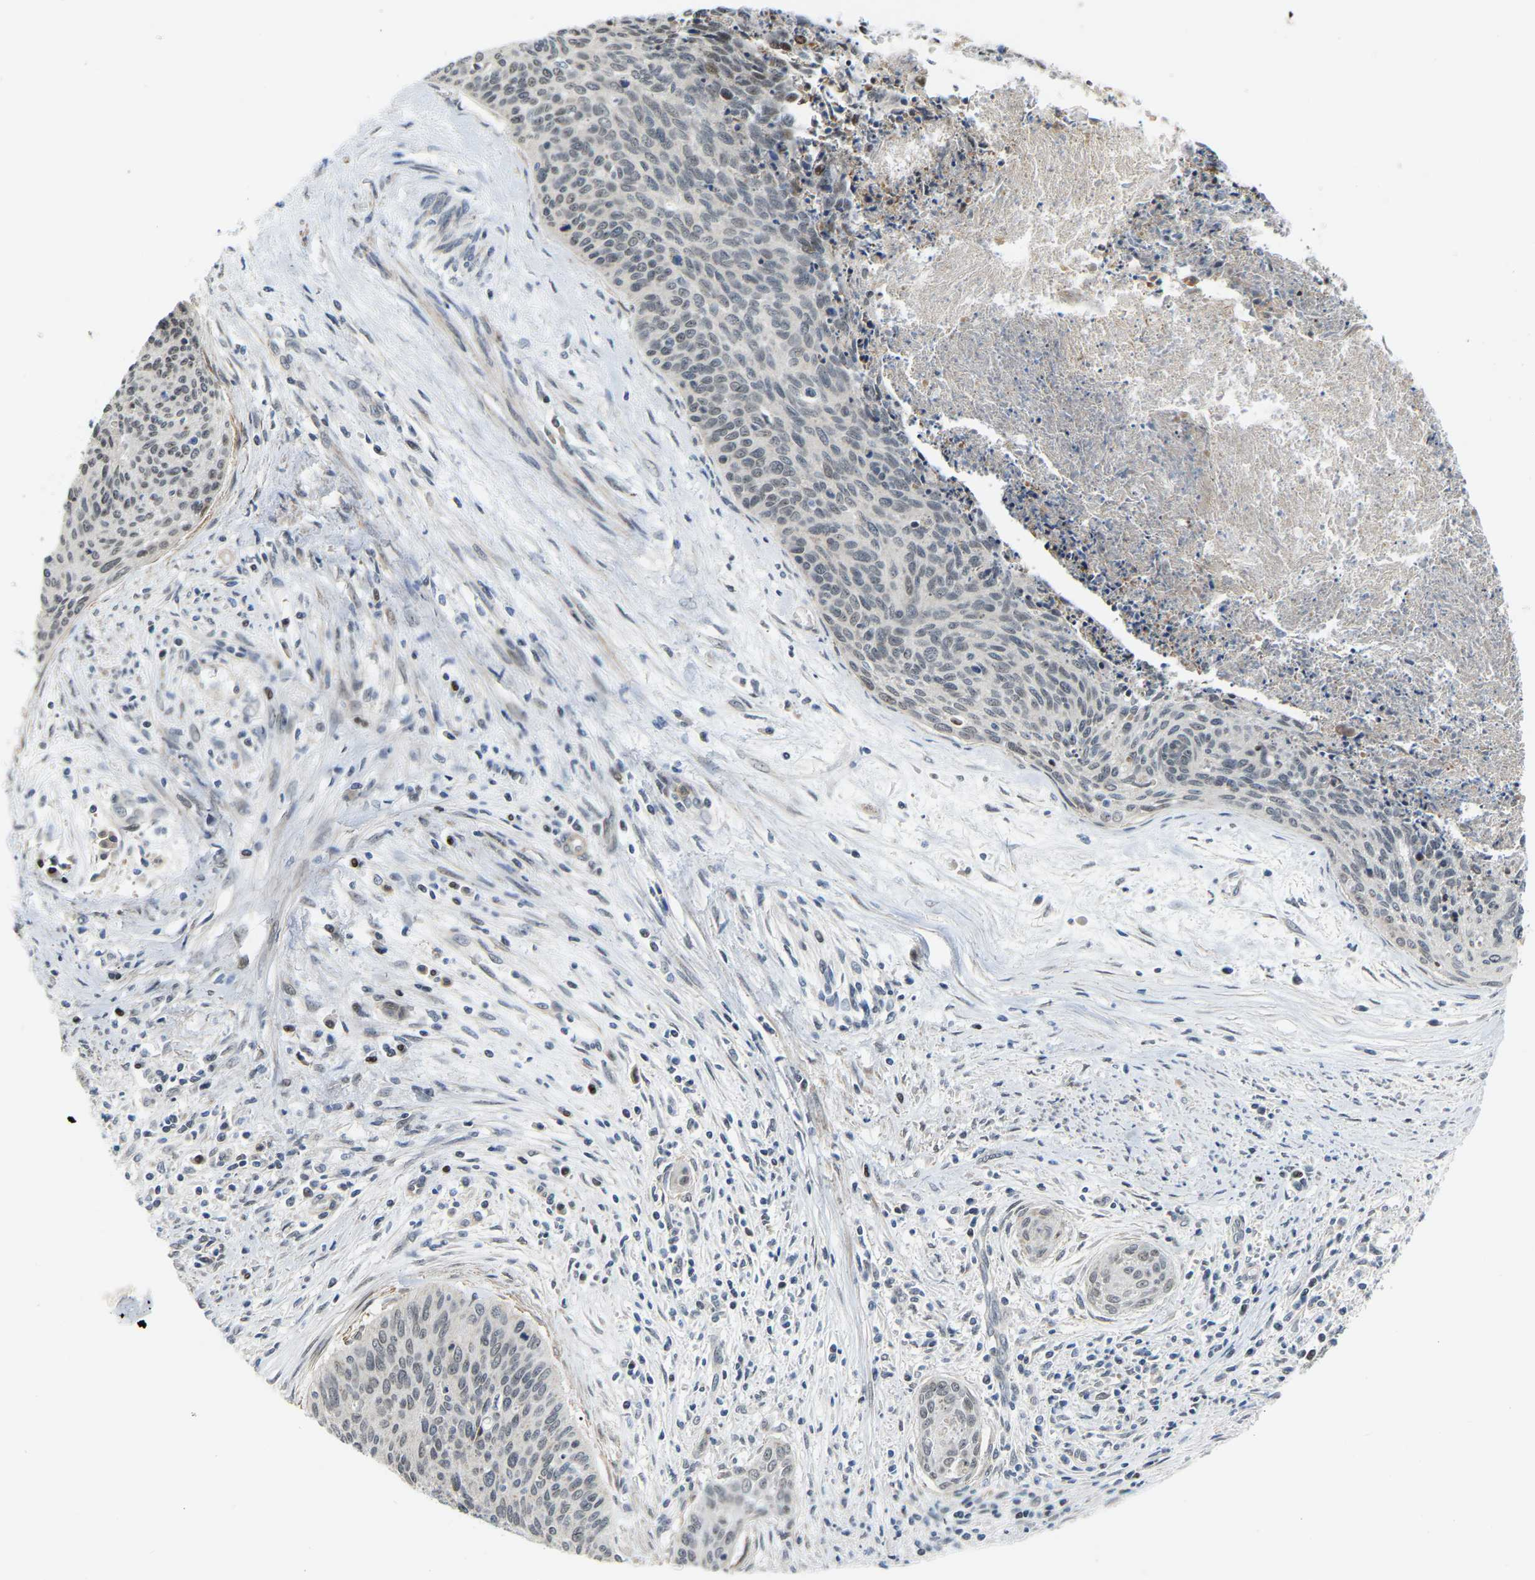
{"staining": {"intensity": "negative", "quantity": "none", "location": "none"}, "tissue": "cervical cancer", "cell_type": "Tumor cells", "image_type": "cancer", "snomed": [{"axis": "morphology", "description": "Squamous cell carcinoma, NOS"}, {"axis": "topography", "description": "Cervix"}], "caption": "Tumor cells show no significant staining in cervical cancer.", "gene": "CROT", "patient": {"sex": "female", "age": 55}}